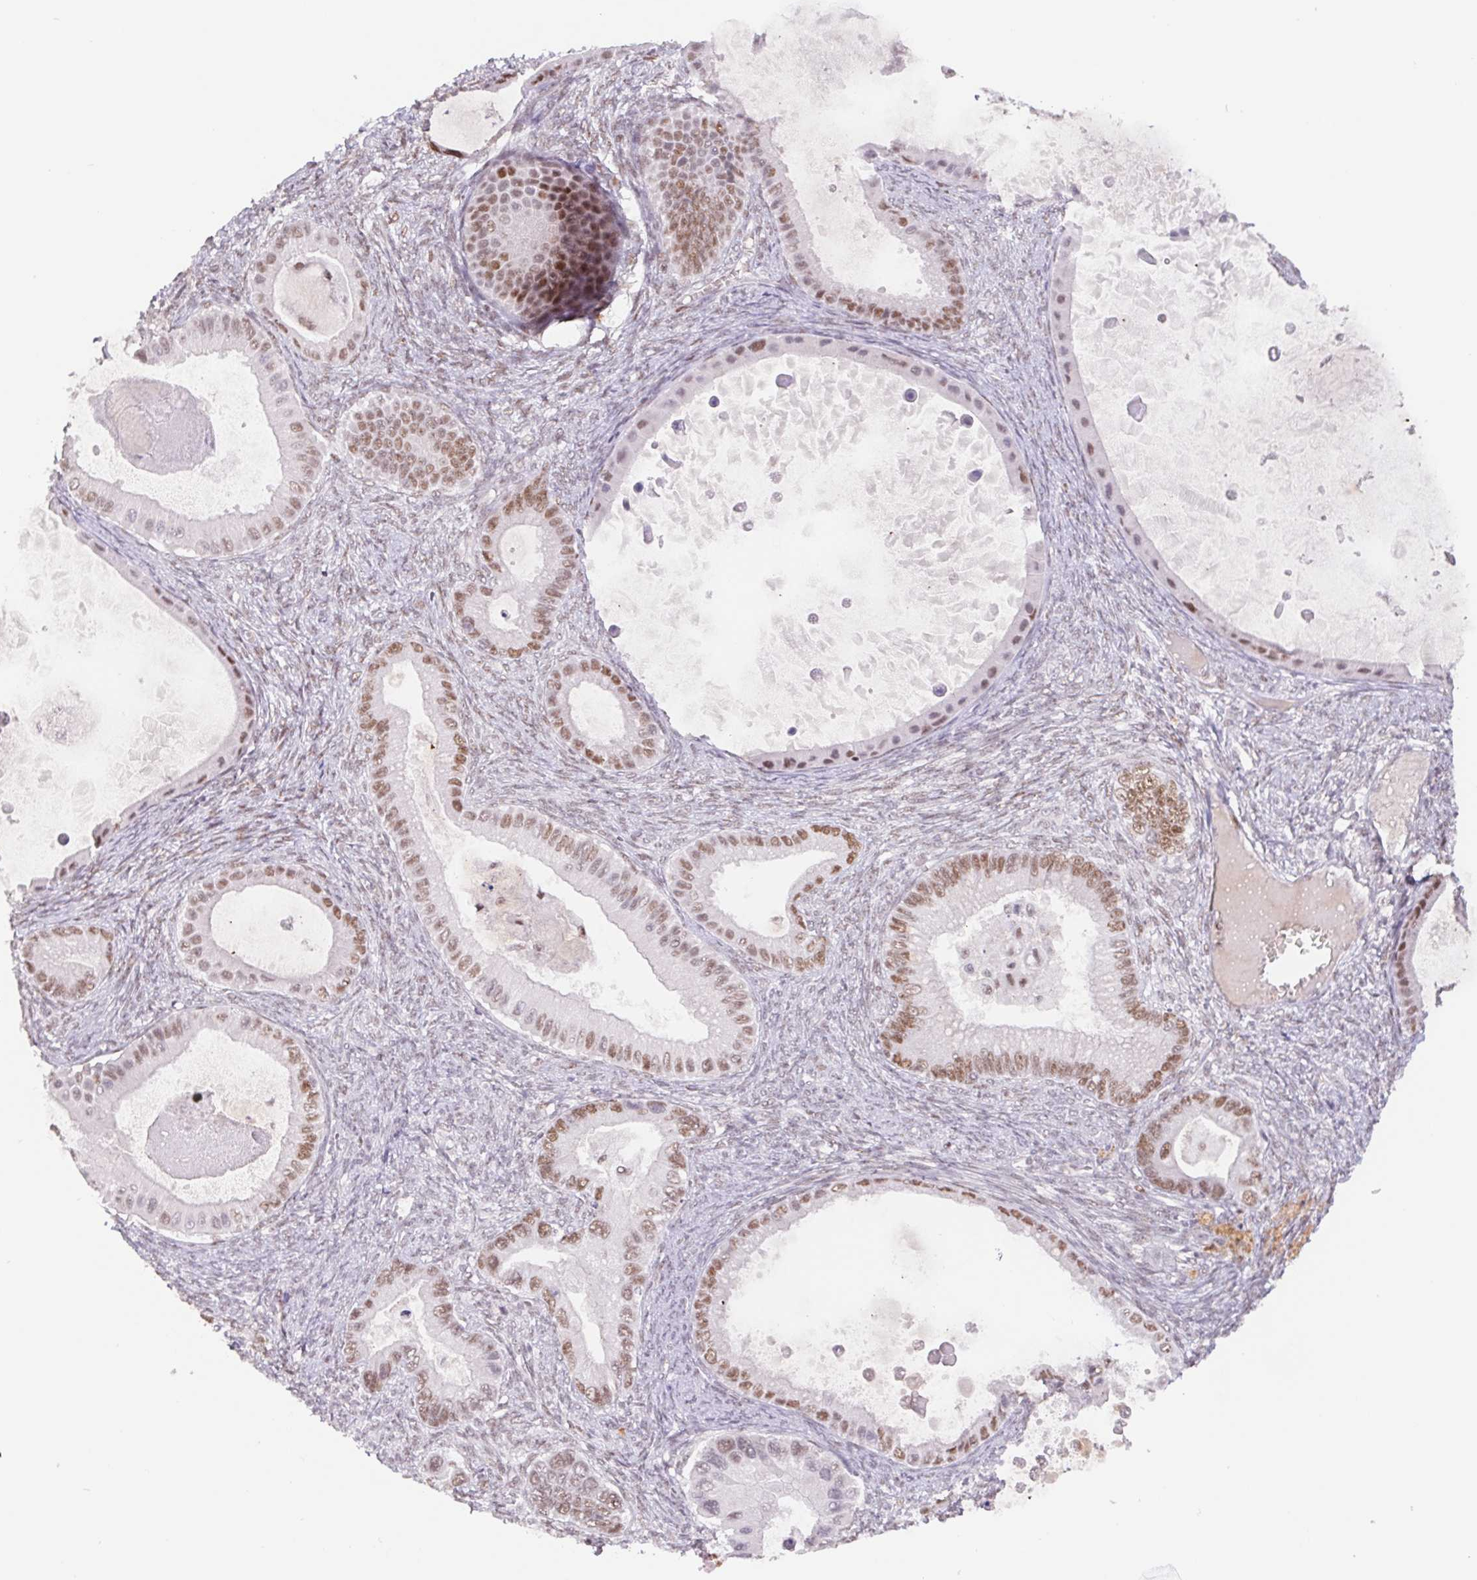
{"staining": {"intensity": "moderate", "quantity": ">75%", "location": "nuclear"}, "tissue": "ovarian cancer", "cell_type": "Tumor cells", "image_type": "cancer", "snomed": [{"axis": "morphology", "description": "Cystadenocarcinoma, mucinous, NOS"}, {"axis": "topography", "description": "Ovary"}], "caption": "Tumor cells exhibit medium levels of moderate nuclear staining in about >75% of cells in human ovarian cancer (mucinous cystadenocarcinoma).", "gene": "TRERF1", "patient": {"sex": "female", "age": 64}}